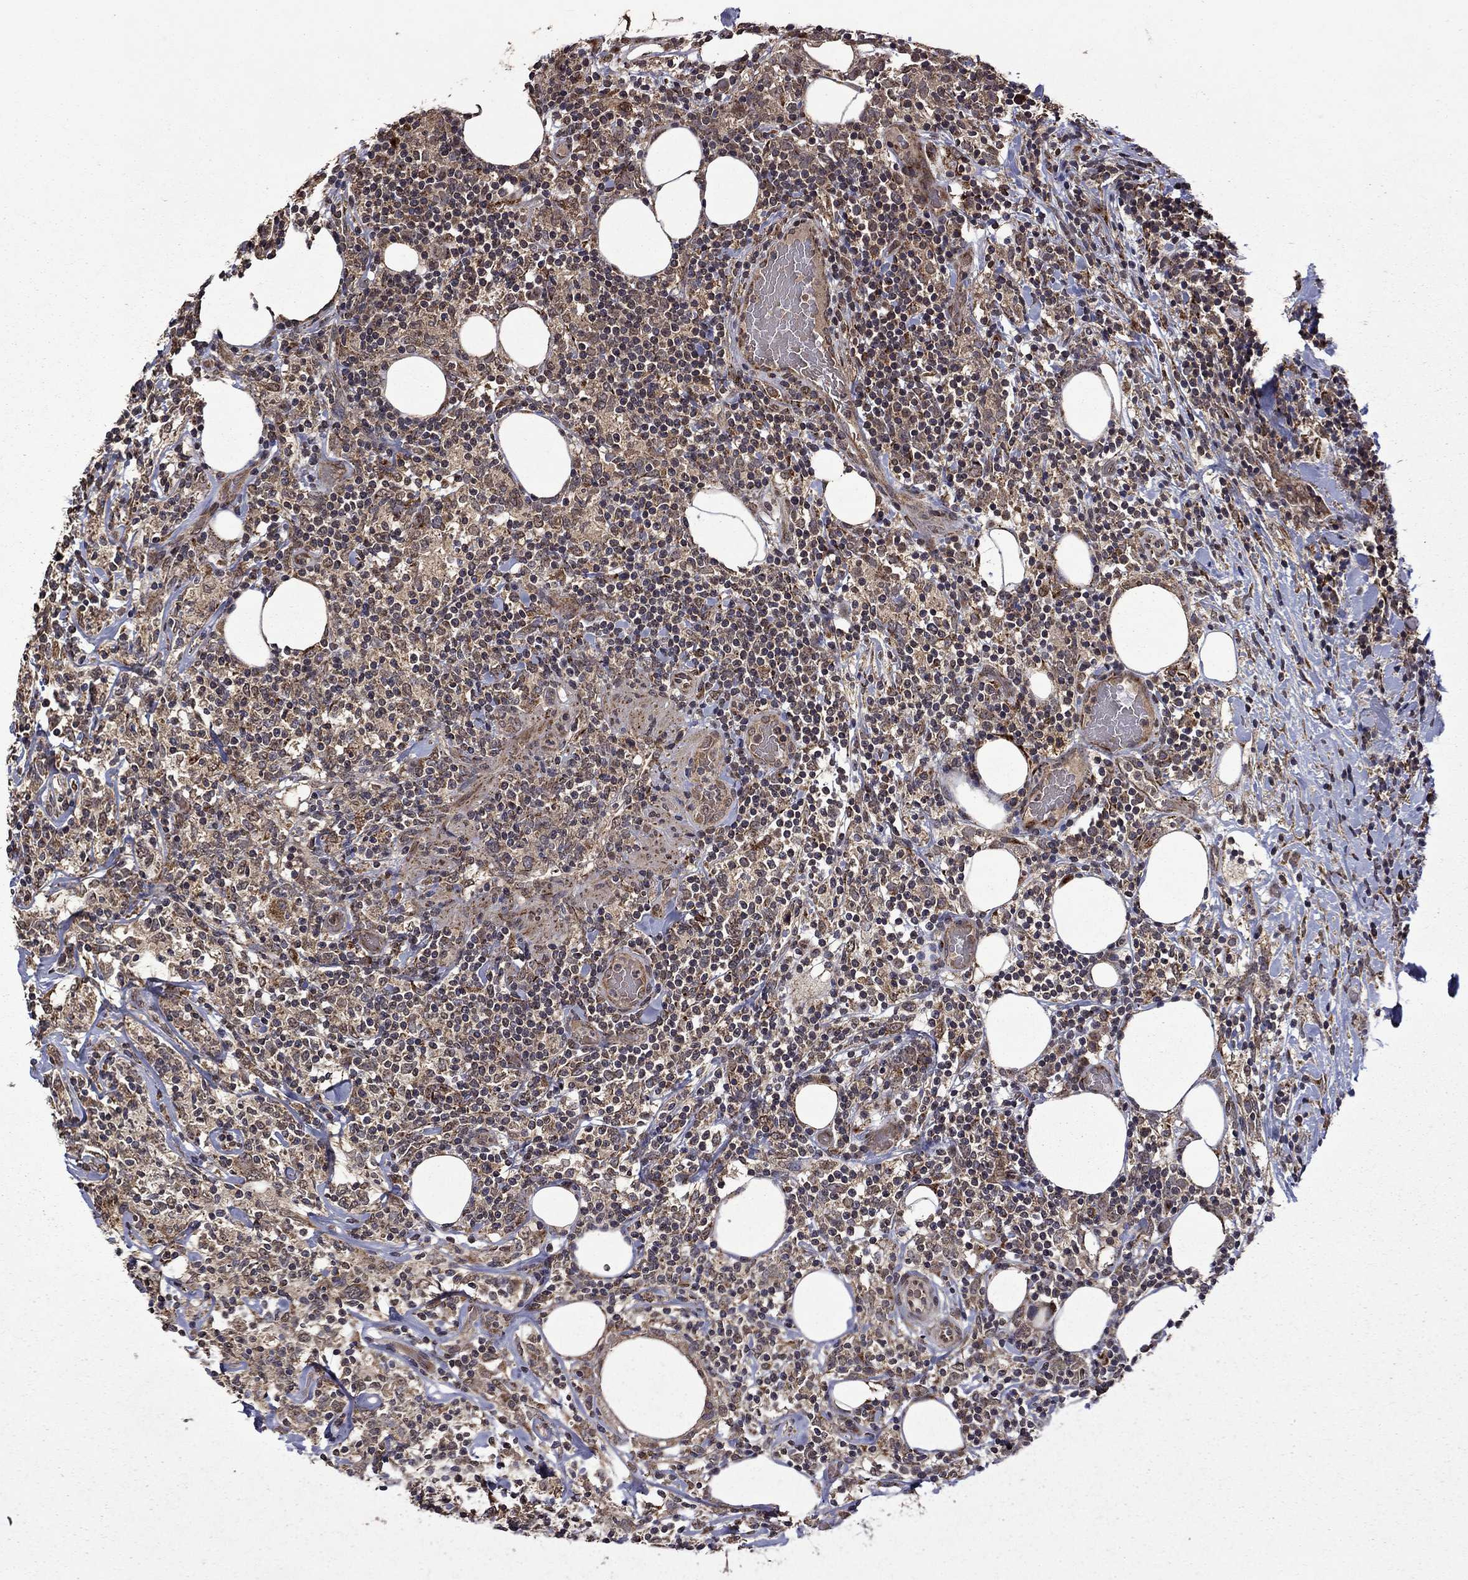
{"staining": {"intensity": "moderate", "quantity": "25%-75%", "location": "cytoplasmic/membranous"}, "tissue": "lymphoma", "cell_type": "Tumor cells", "image_type": "cancer", "snomed": [{"axis": "morphology", "description": "Malignant lymphoma, non-Hodgkin's type, High grade"}, {"axis": "topography", "description": "Lymph node"}], "caption": "Protein expression analysis of human high-grade malignant lymphoma, non-Hodgkin's type reveals moderate cytoplasmic/membranous staining in about 25%-75% of tumor cells. (IHC, brightfield microscopy, high magnification).", "gene": "ITM2B", "patient": {"sex": "female", "age": 84}}